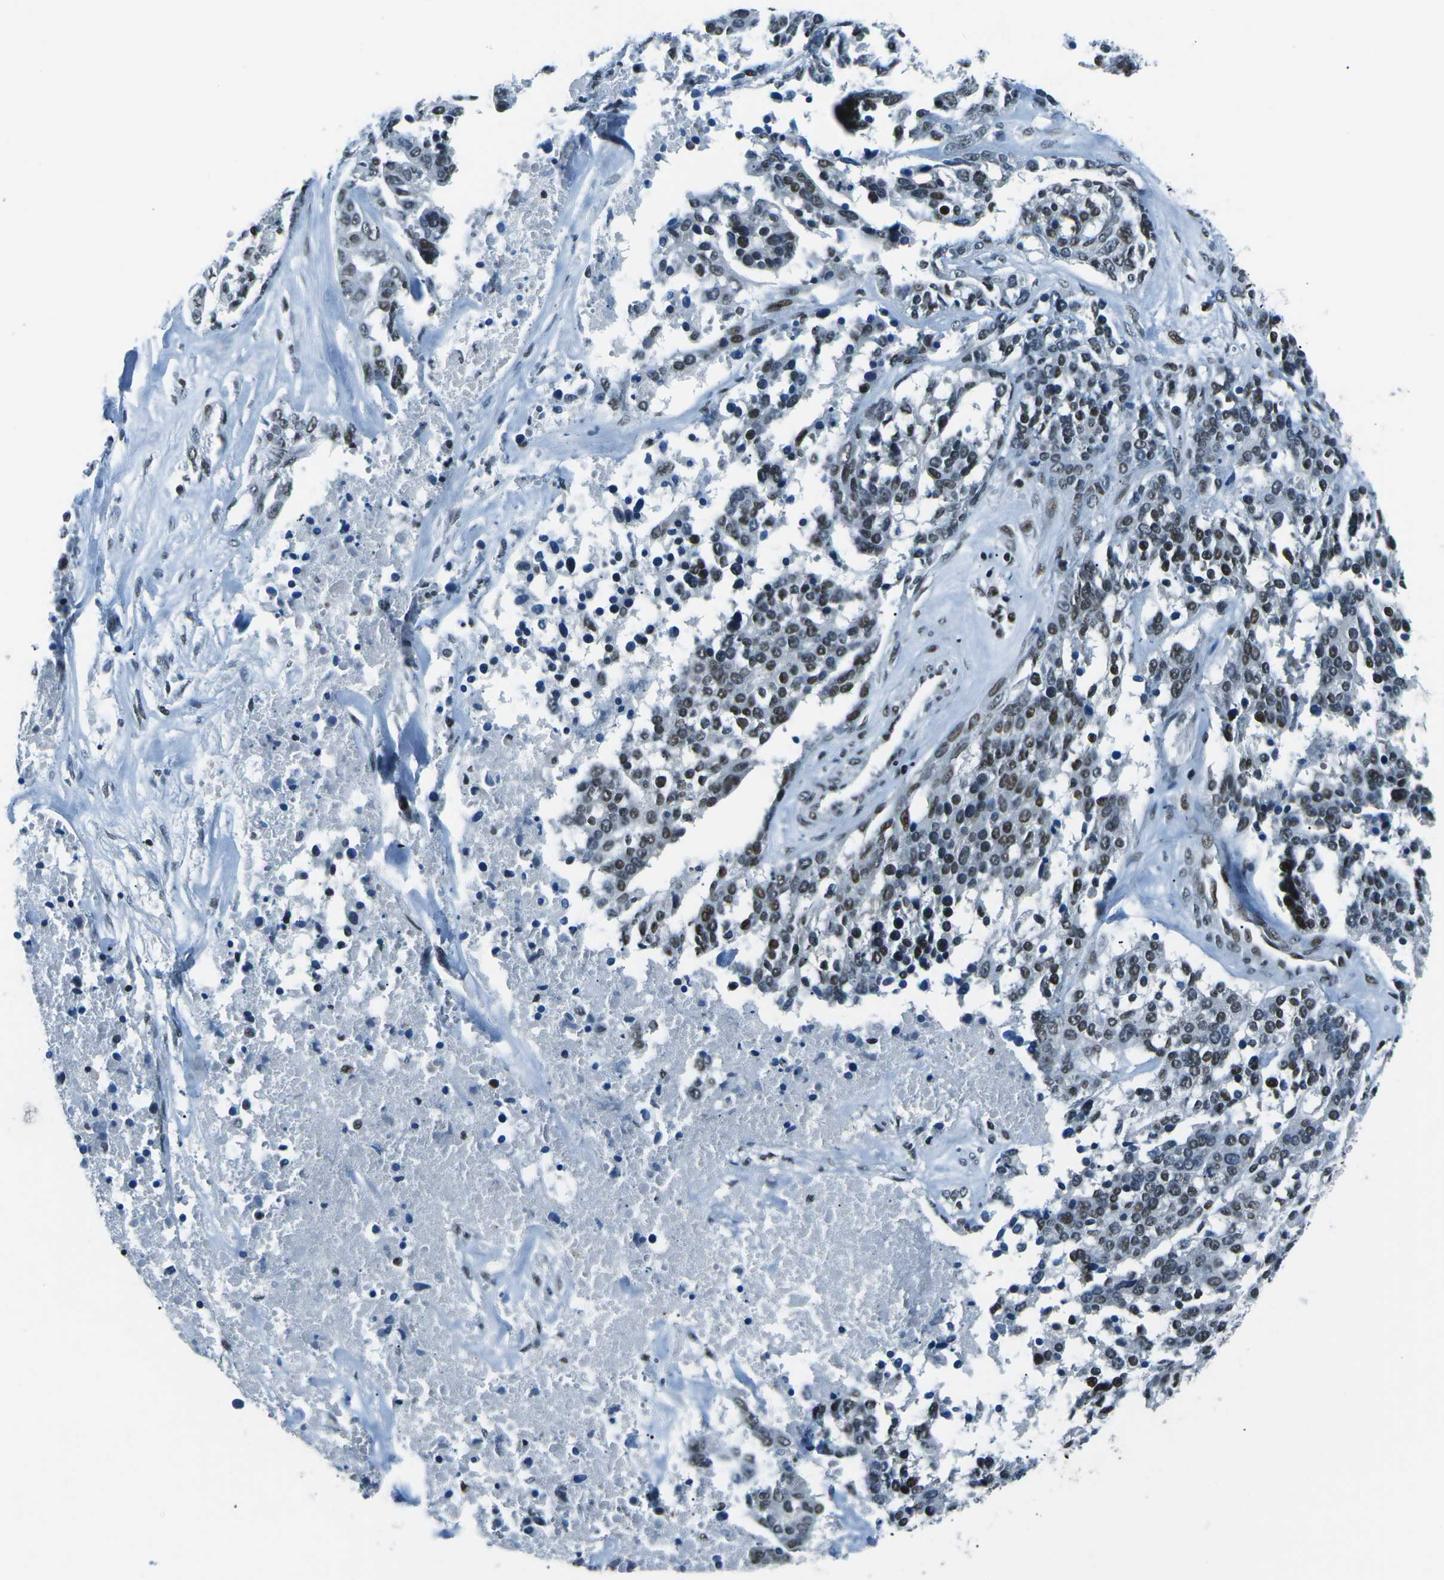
{"staining": {"intensity": "moderate", "quantity": ">75%", "location": "nuclear"}, "tissue": "ovarian cancer", "cell_type": "Tumor cells", "image_type": "cancer", "snomed": [{"axis": "morphology", "description": "Cystadenocarcinoma, serous, NOS"}, {"axis": "topography", "description": "Ovary"}], "caption": "Brown immunohistochemical staining in ovarian cancer (serous cystadenocarcinoma) exhibits moderate nuclear positivity in about >75% of tumor cells.", "gene": "RBL2", "patient": {"sex": "female", "age": 44}}